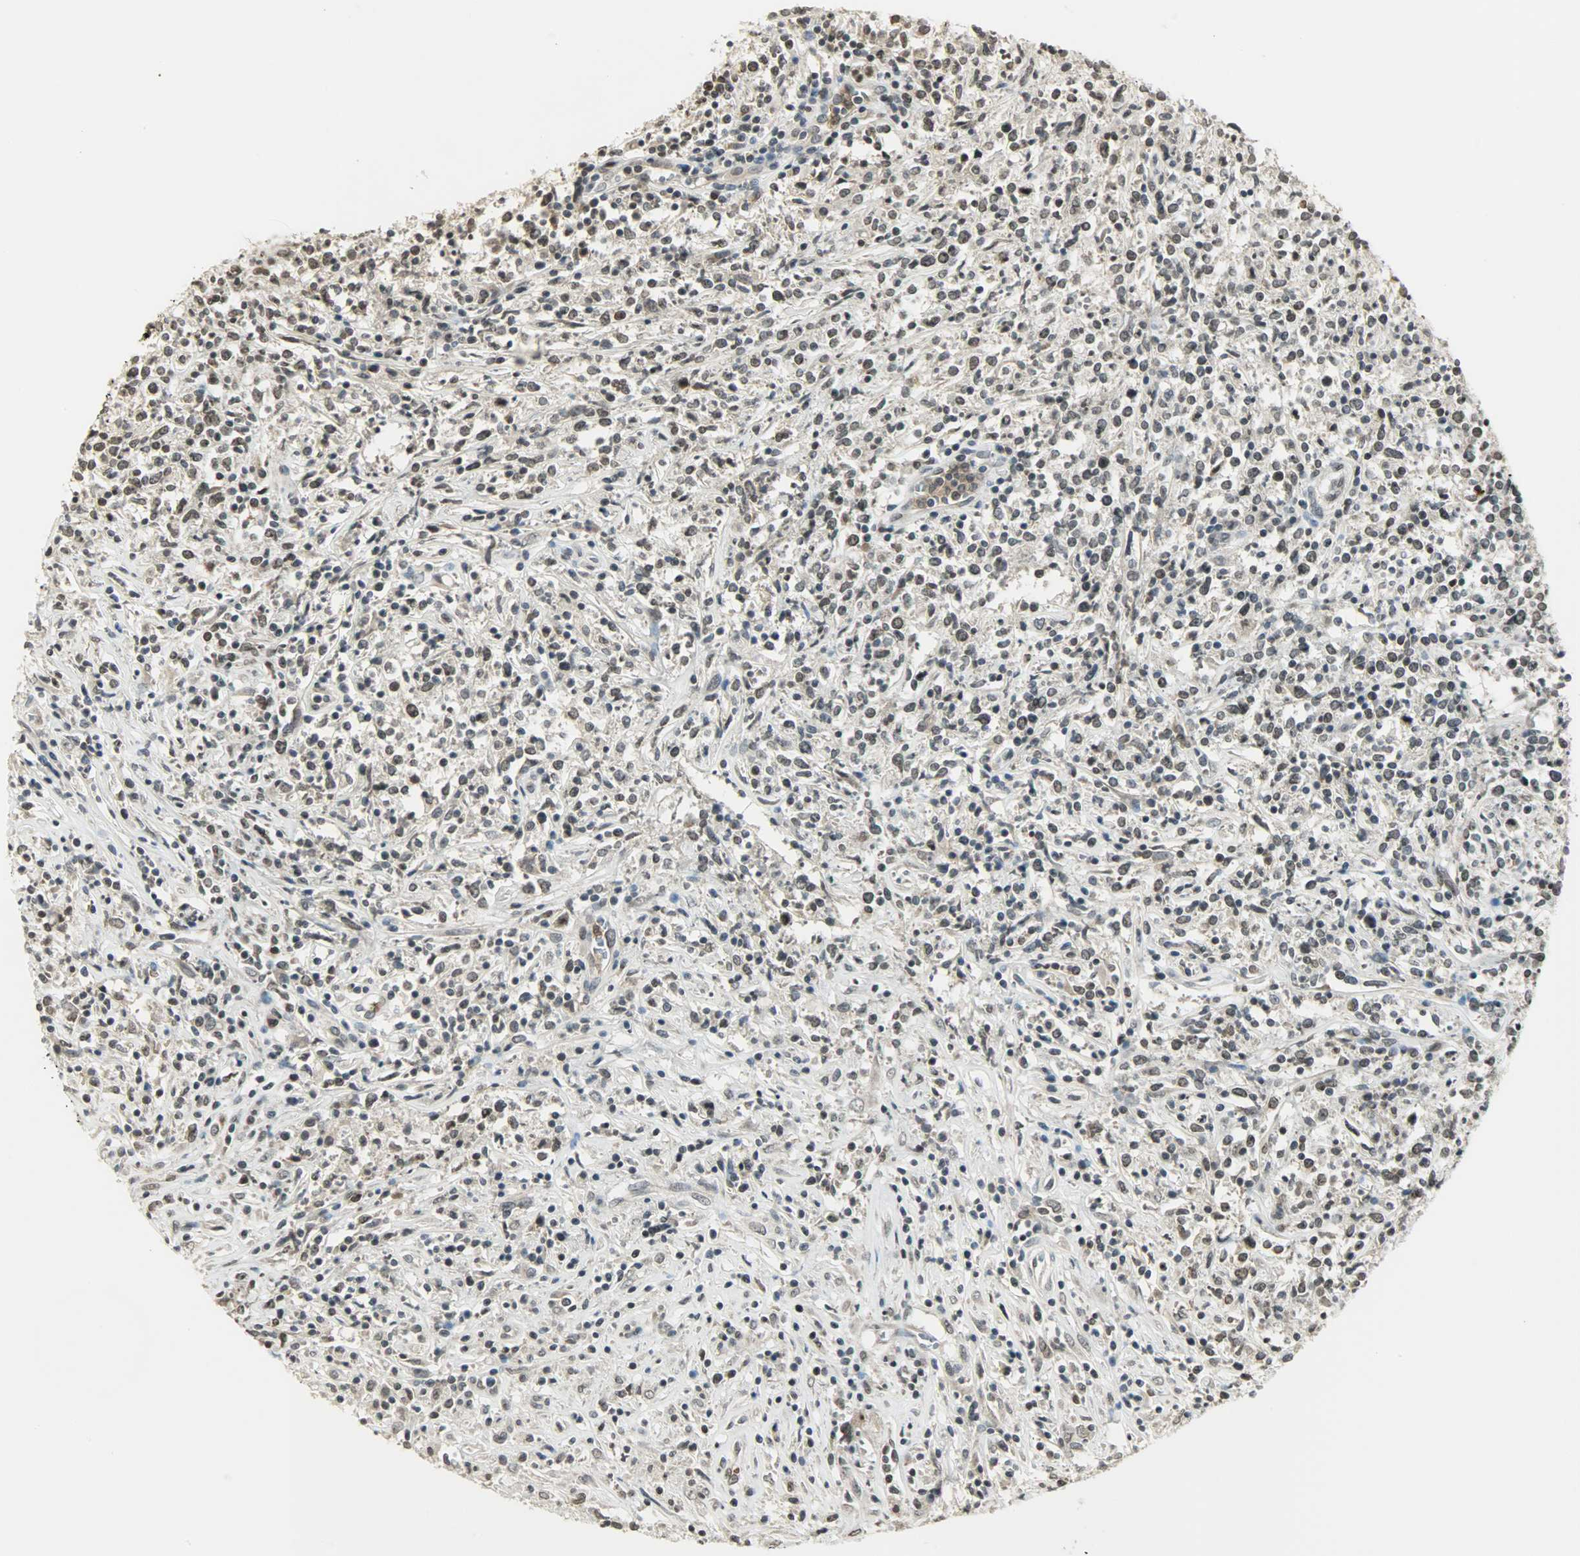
{"staining": {"intensity": "weak", "quantity": "25%-75%", "location": "nuclear"}, "tissue": "lymphoma", "cell_type": "Tumor cells", "image_type": "cancer", "snomed": [{"axis": "morphology", "description": "Malignant lymphoma, non-Hodgkin's type, High grade"}, {"axis": "topography", "description": "Lymph node"}], "caption": "The micrograph displays immunohistochemical staining of lymphoma. There is weak nuclear expression is identified in about 25%-75% of tumor cells.", "gene": "SMARCA5", "patient": {"sex": "female", "age": 84}}